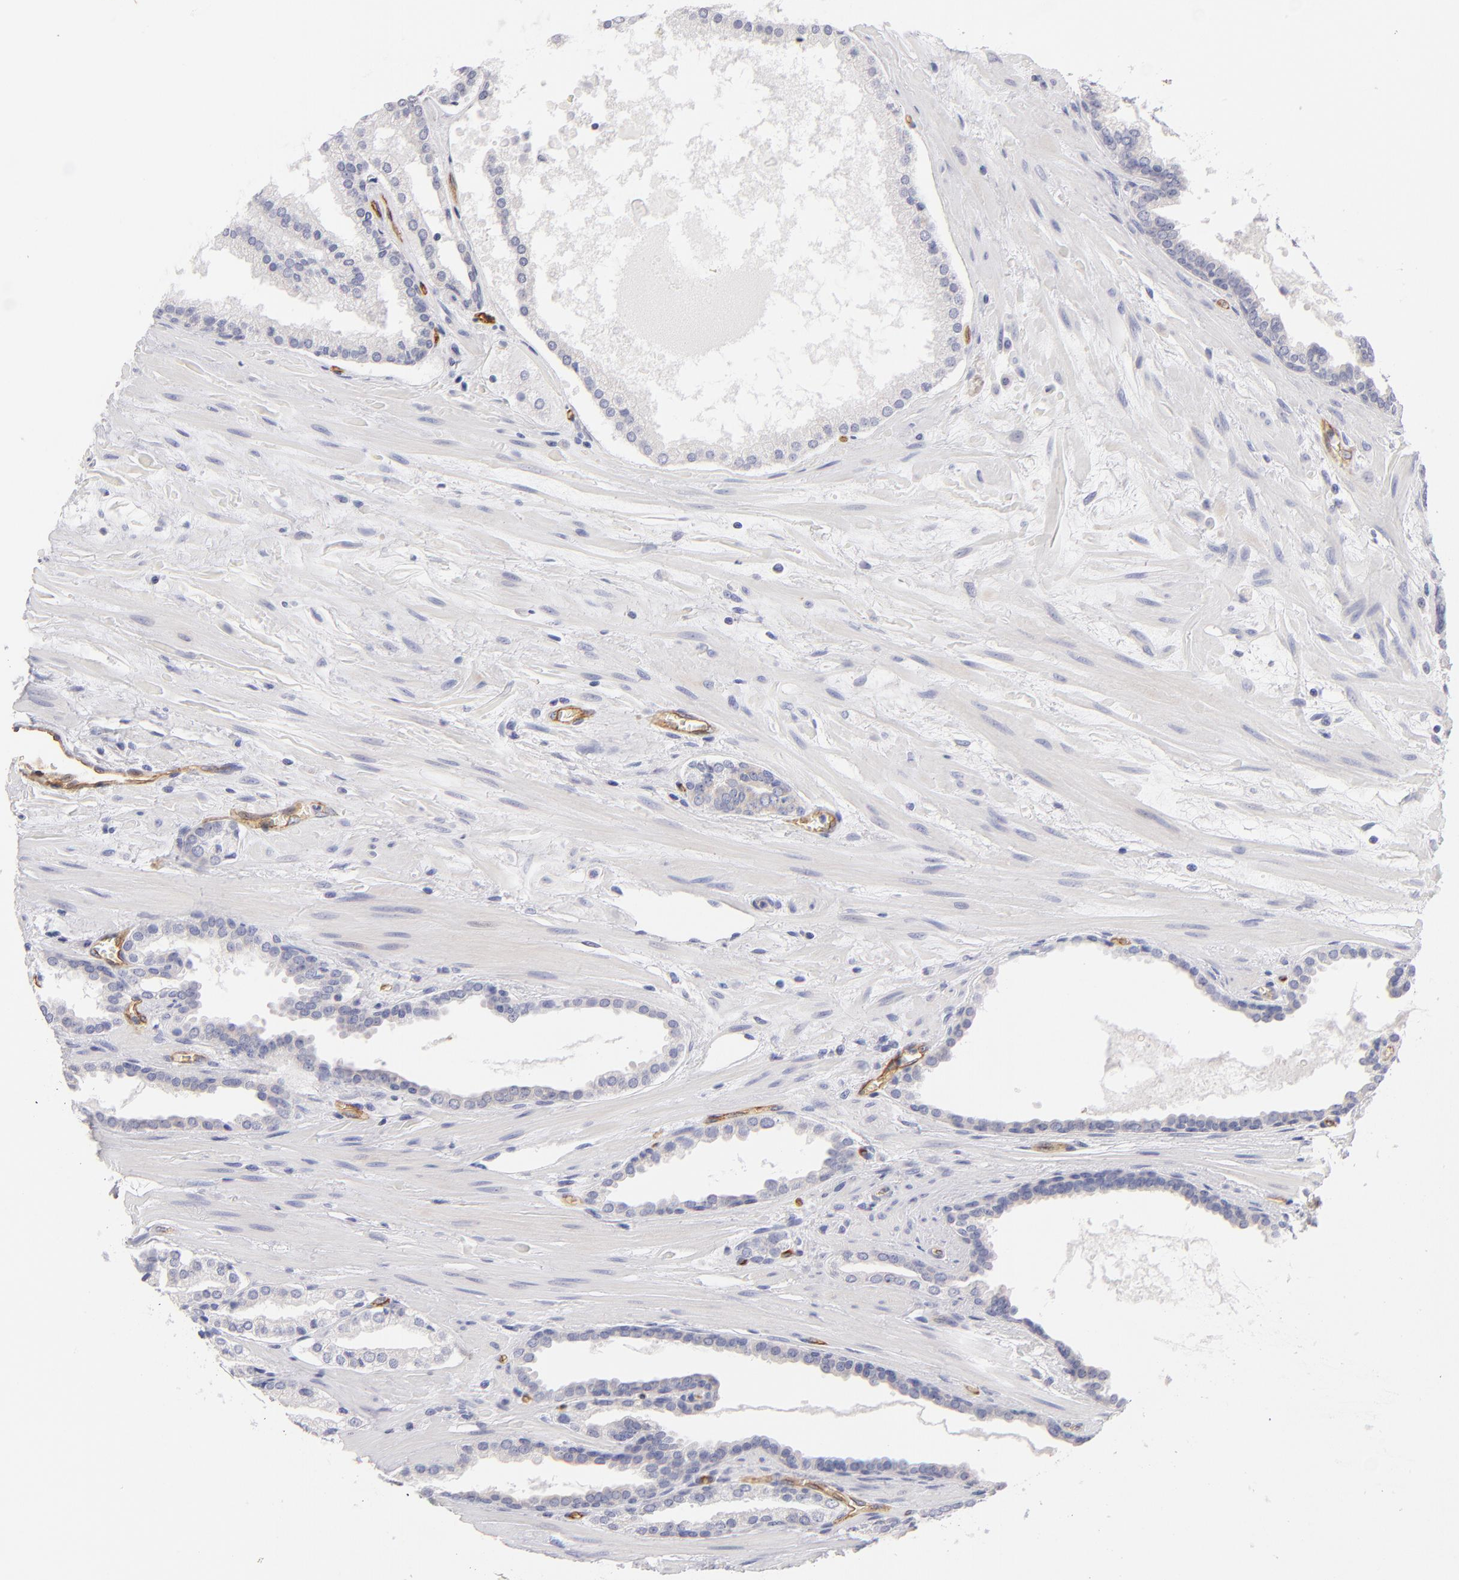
{"staining": {"intensity": "negative", "quantity": "none", "location": "none"}, "tissue": "prostate cancer", "cell_type": "Tumor cells", "image_type": "cancer", "snomed": [{"axis": "morphology", "description": "Adenocarcinoma, Medium grade"}, {"axis": "topography", "description": "Prostate"}], "caption": "IHC of prostate cancer (medium-grade adenocarcinoma) shows no staining in tumor cells. (Immunohistochemistry, brightfield microscopy, high magnification).", "gene": "PLVAP", "patient": {"sex": "male", "age": 60}}